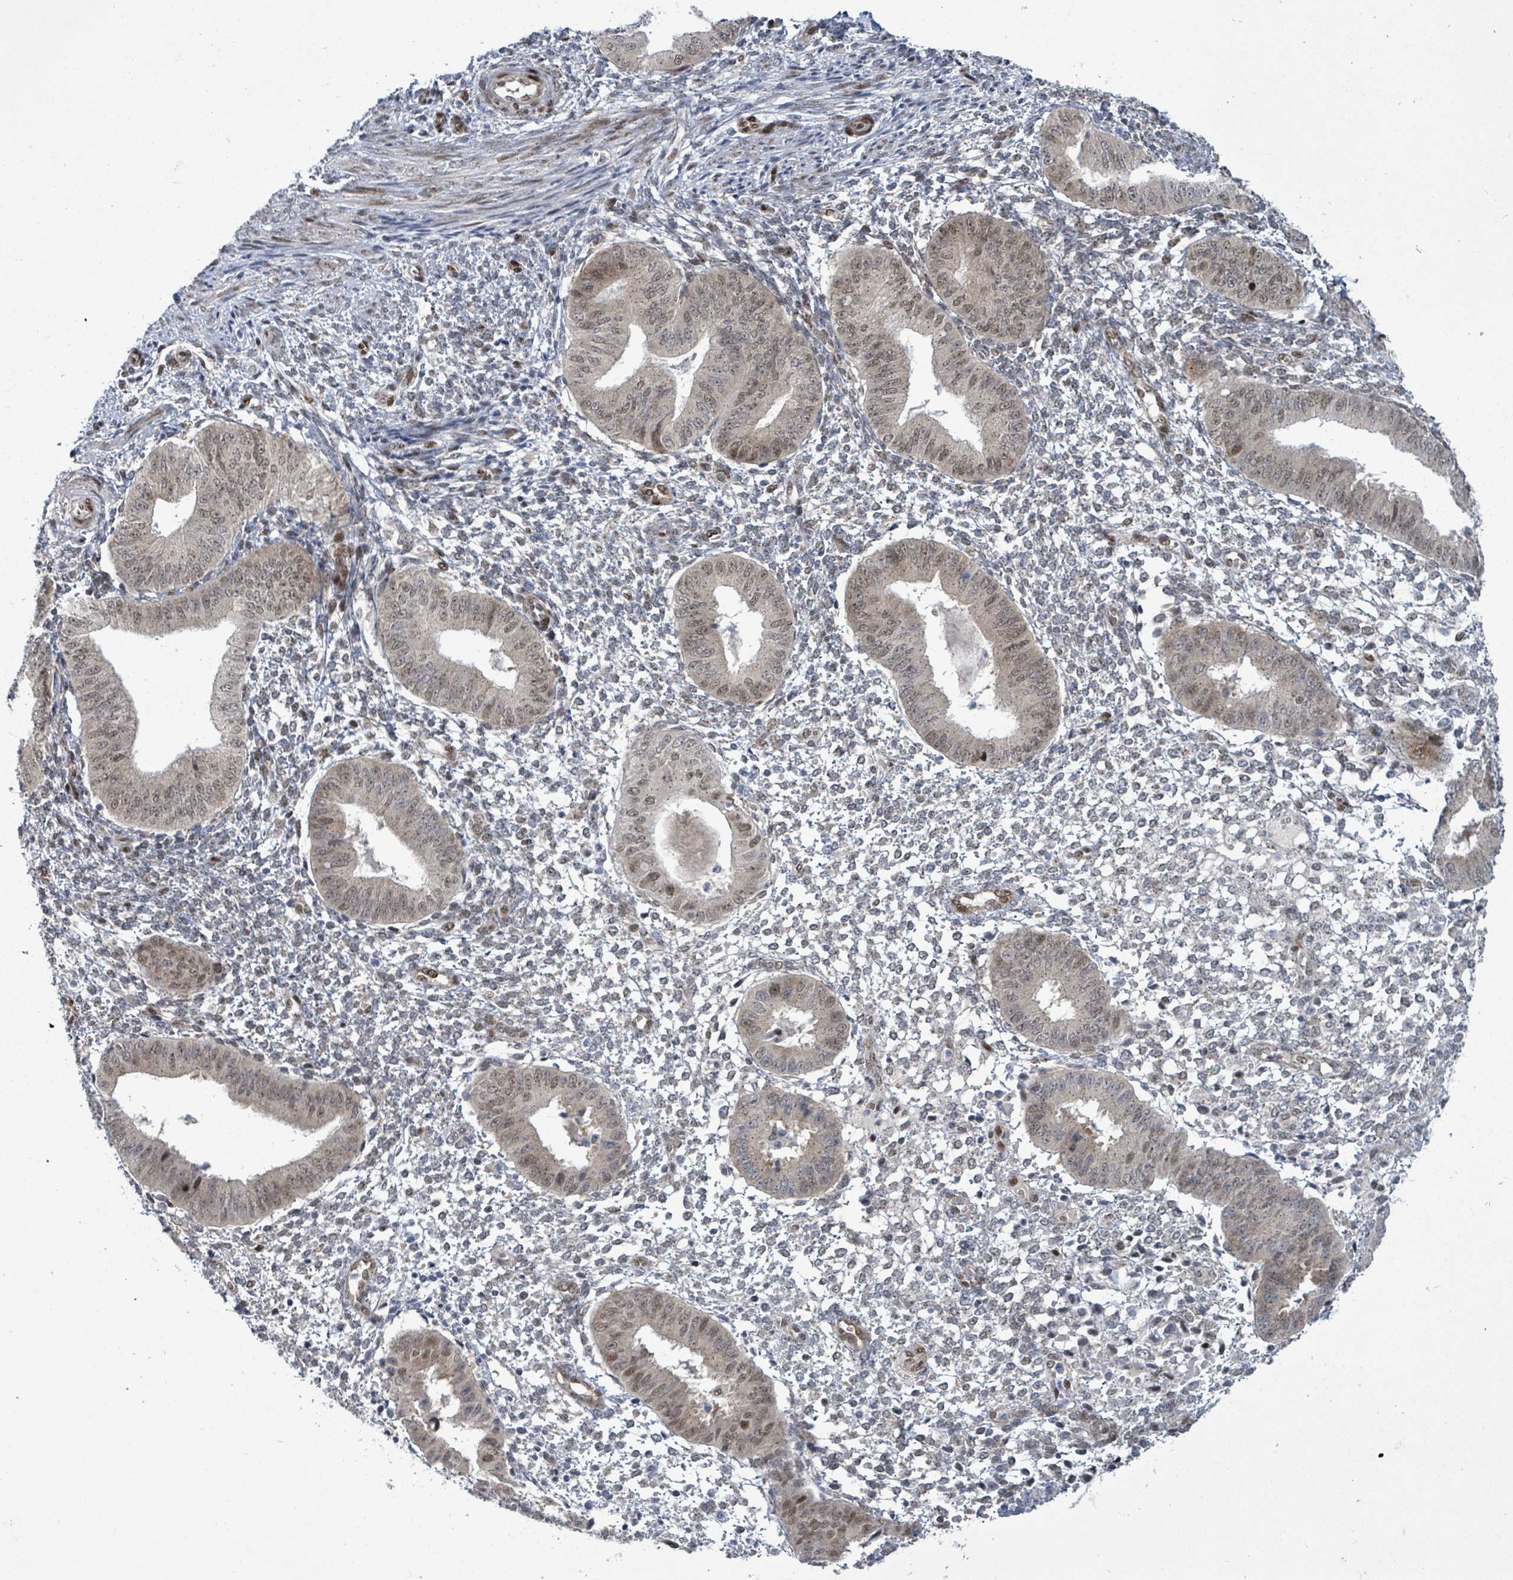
{"staining": {"intensity": "negative", "quantity": "none", "location": "none"}, "tissue": "endometrium", "cell_type": "Cells in endometrial stroma", "image_type": "normal", "snomed": [{"axis": "morphology", "description": "Normal tissue, NOS"}, {"axis": "topography", "description": "Endometrium"}], "caption": "Cells in endometrial stroma show no significant protein staining in benign endometrium.", "gene": "TUSC1", "patient": {"sex": "female", "age": 49}}